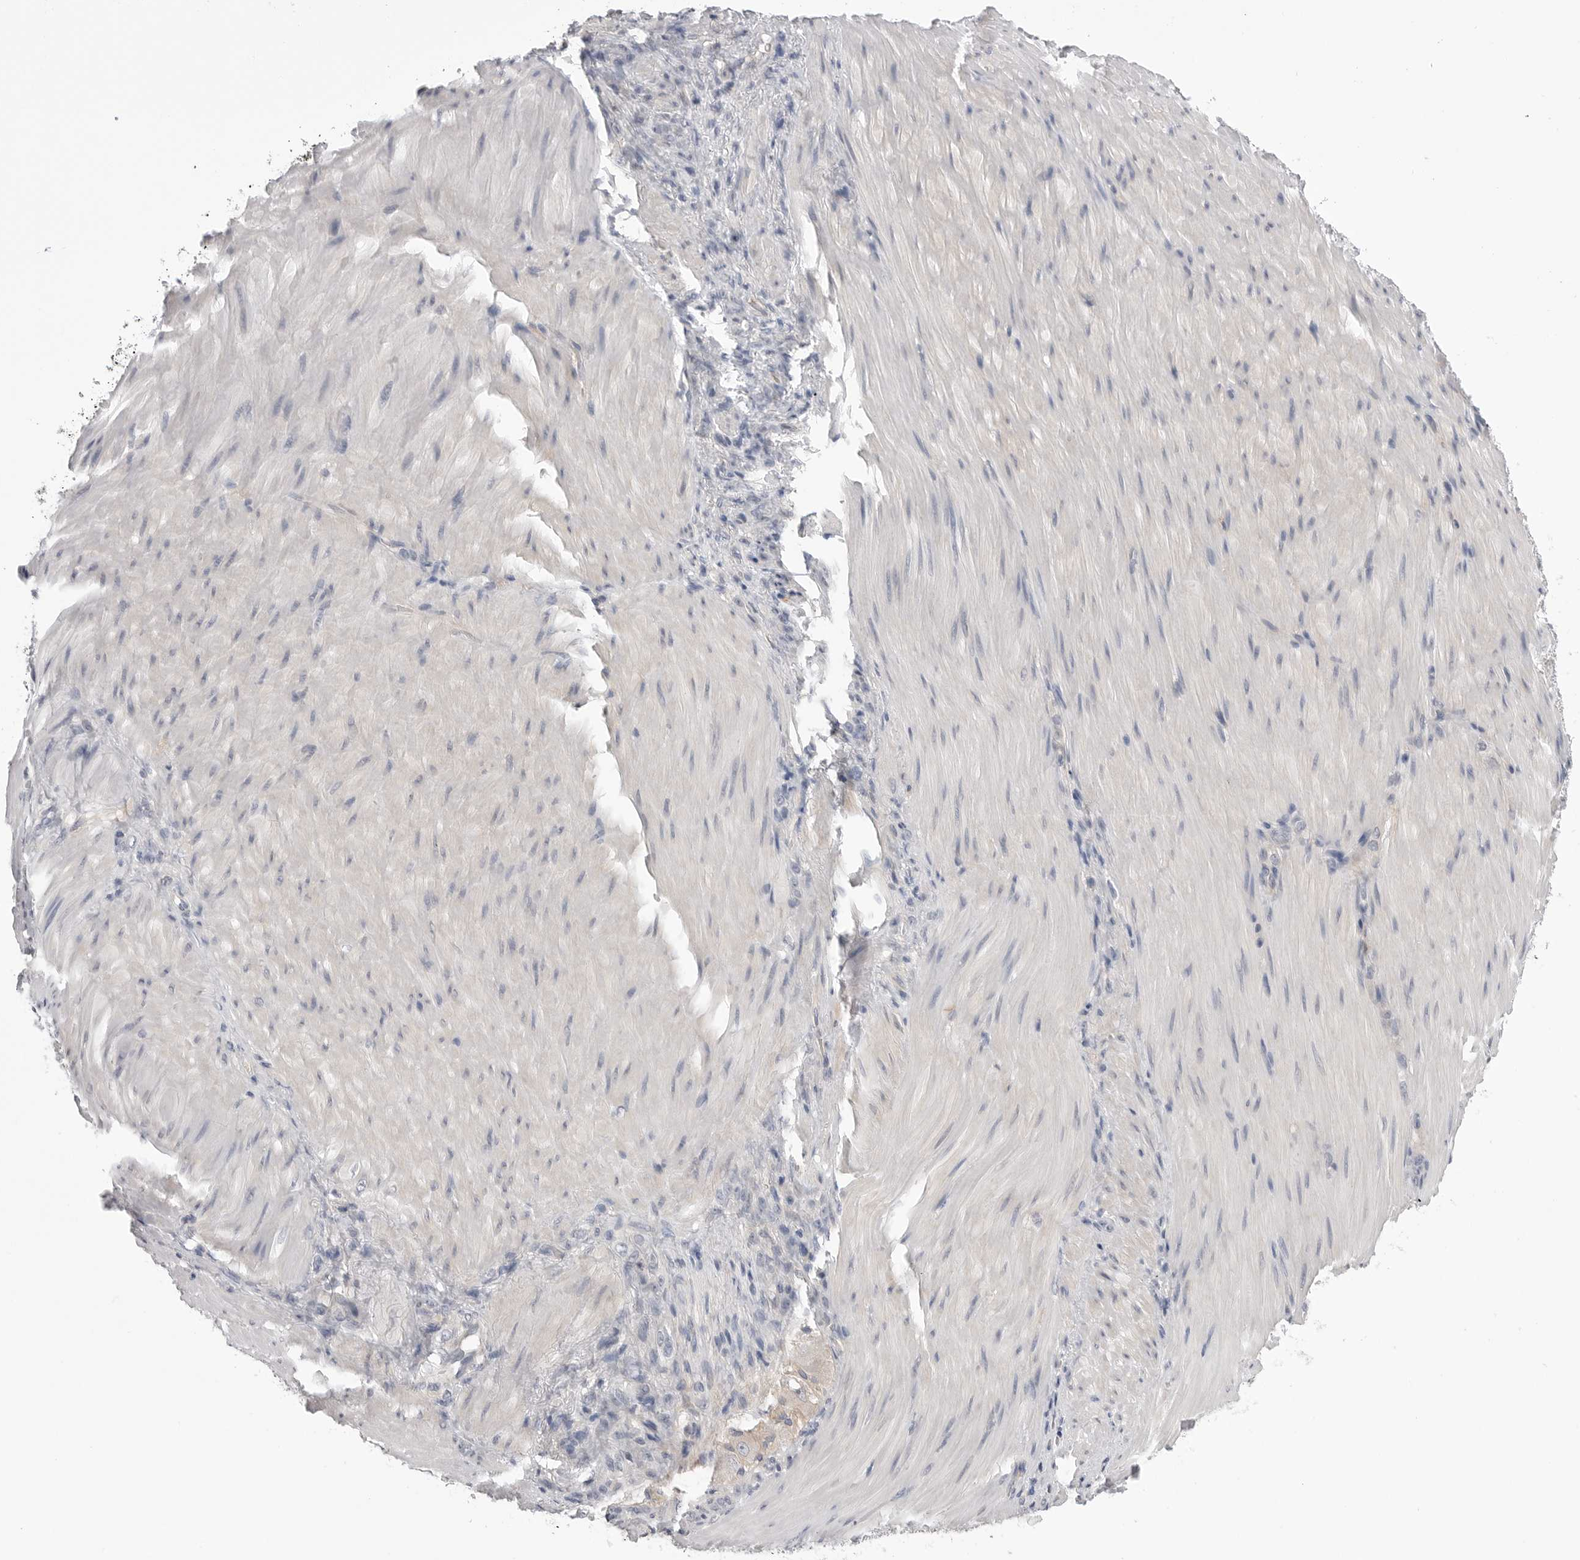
{"staining": {"intensity": "negative", "quantity": "none", "location": "none"}, "tissue": "stomach cancer", "cell_type": "Tumor cells", "image_type": "cancer", "snomed": [{"axis": "morphology", "description": "Normal tissue, NOS"}, {"axis": "morphology", "description": "Adenocarcinoma, NOS"}, {"axis": "topography", "description": "Stomach"}], "caption": "There is no significant expression in tumor cells of stomach cancer.", "gene": "DLGAP3", "patient": {"sex": "male", "age": 82}}